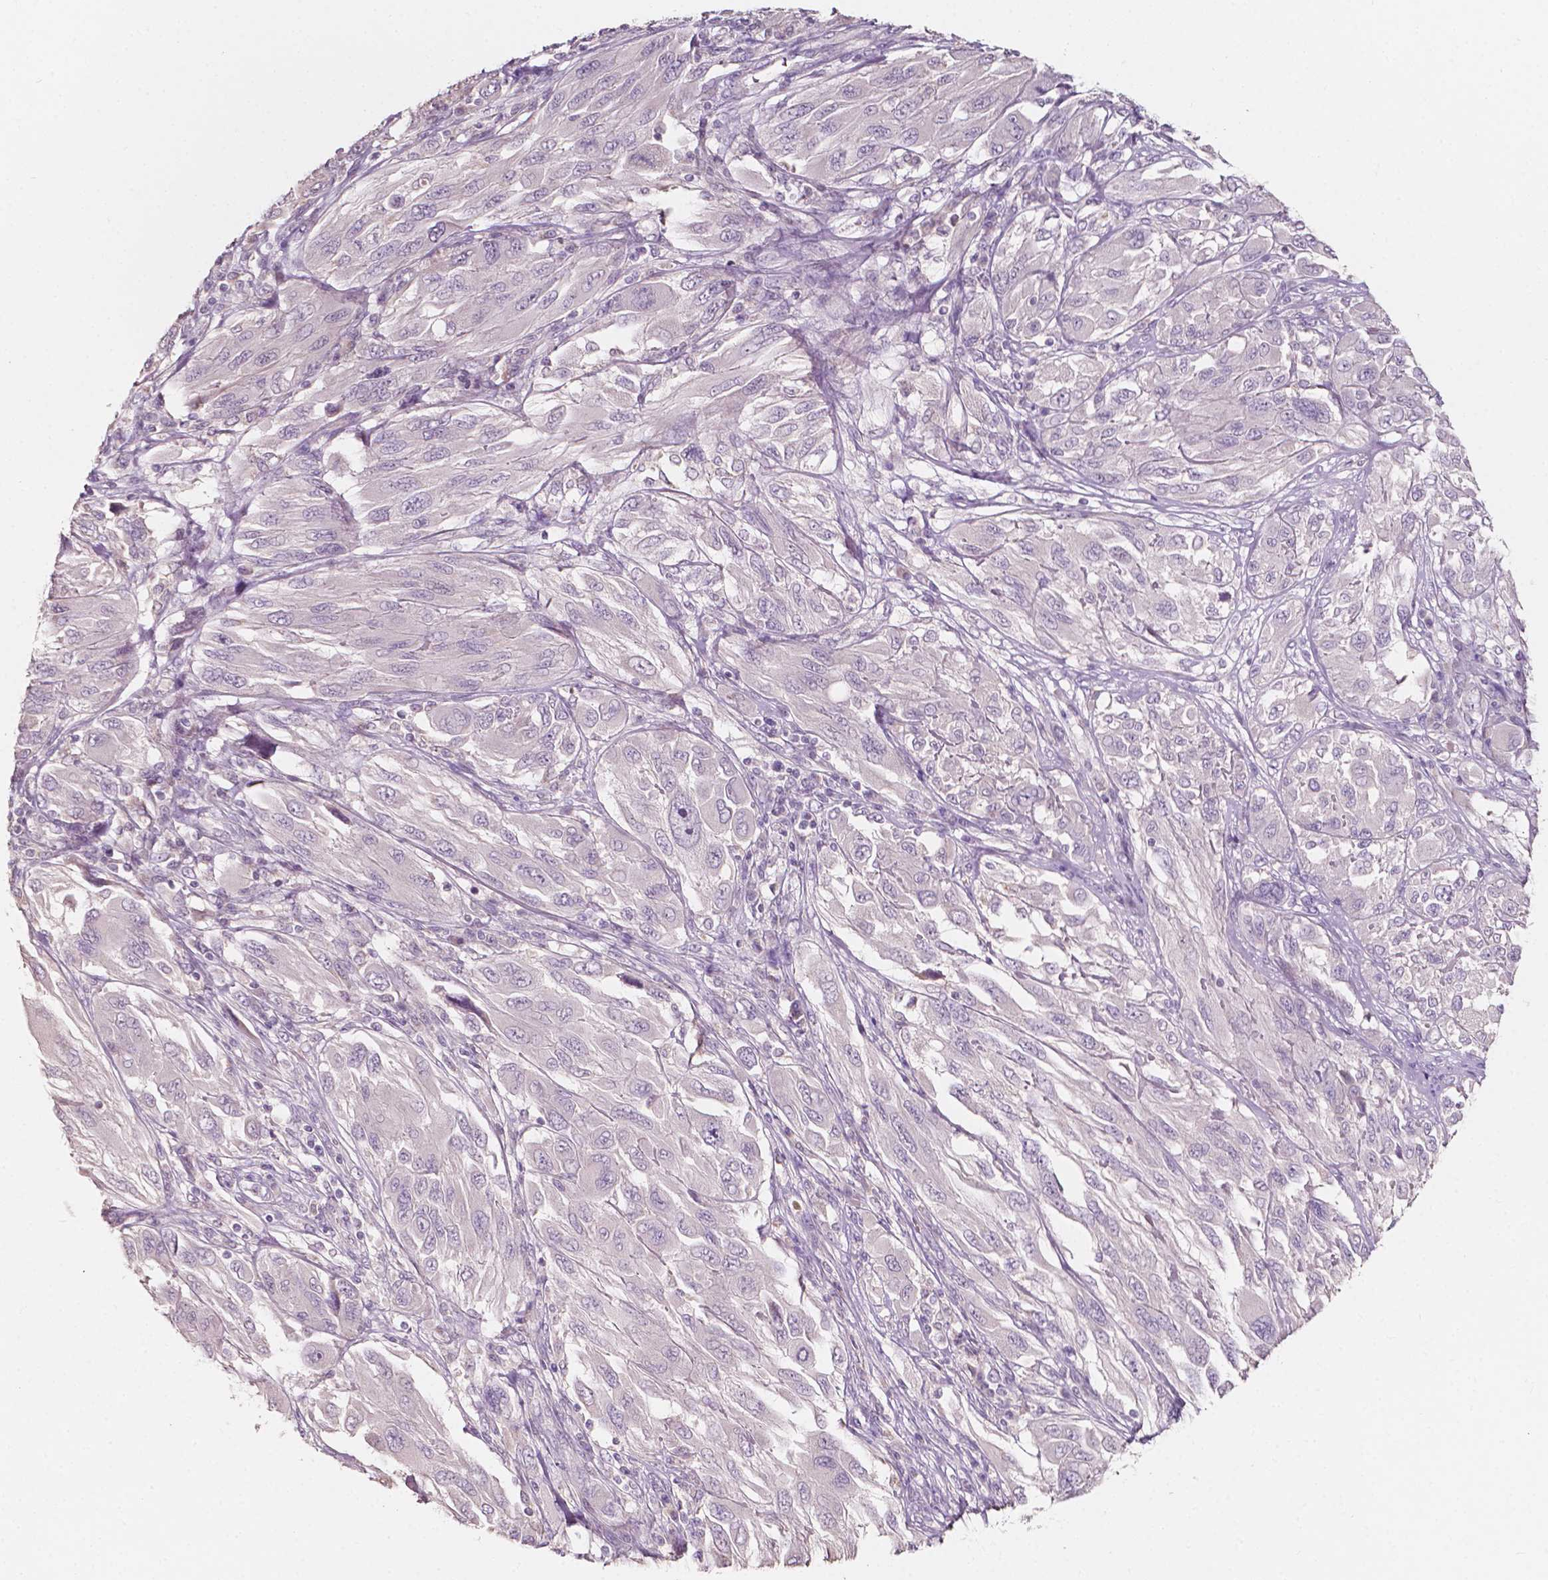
{"staining": {"intensity": "negative", "quantity": "none", "location": "none"}, "tissue": "melanoma", "cell_type": "Tumor cells", "image_type": "cancer", "snomed": [{"axis": "morphology", "description": "Malignant melanoma, NOS"}, {"axis": "topography", "description": "Skin"}], "caption": "The image shows no staining of tumor cells in malignant melanoma.", "gene": "NPC1L1", "patient": {"sex": "female", "age": 91}}